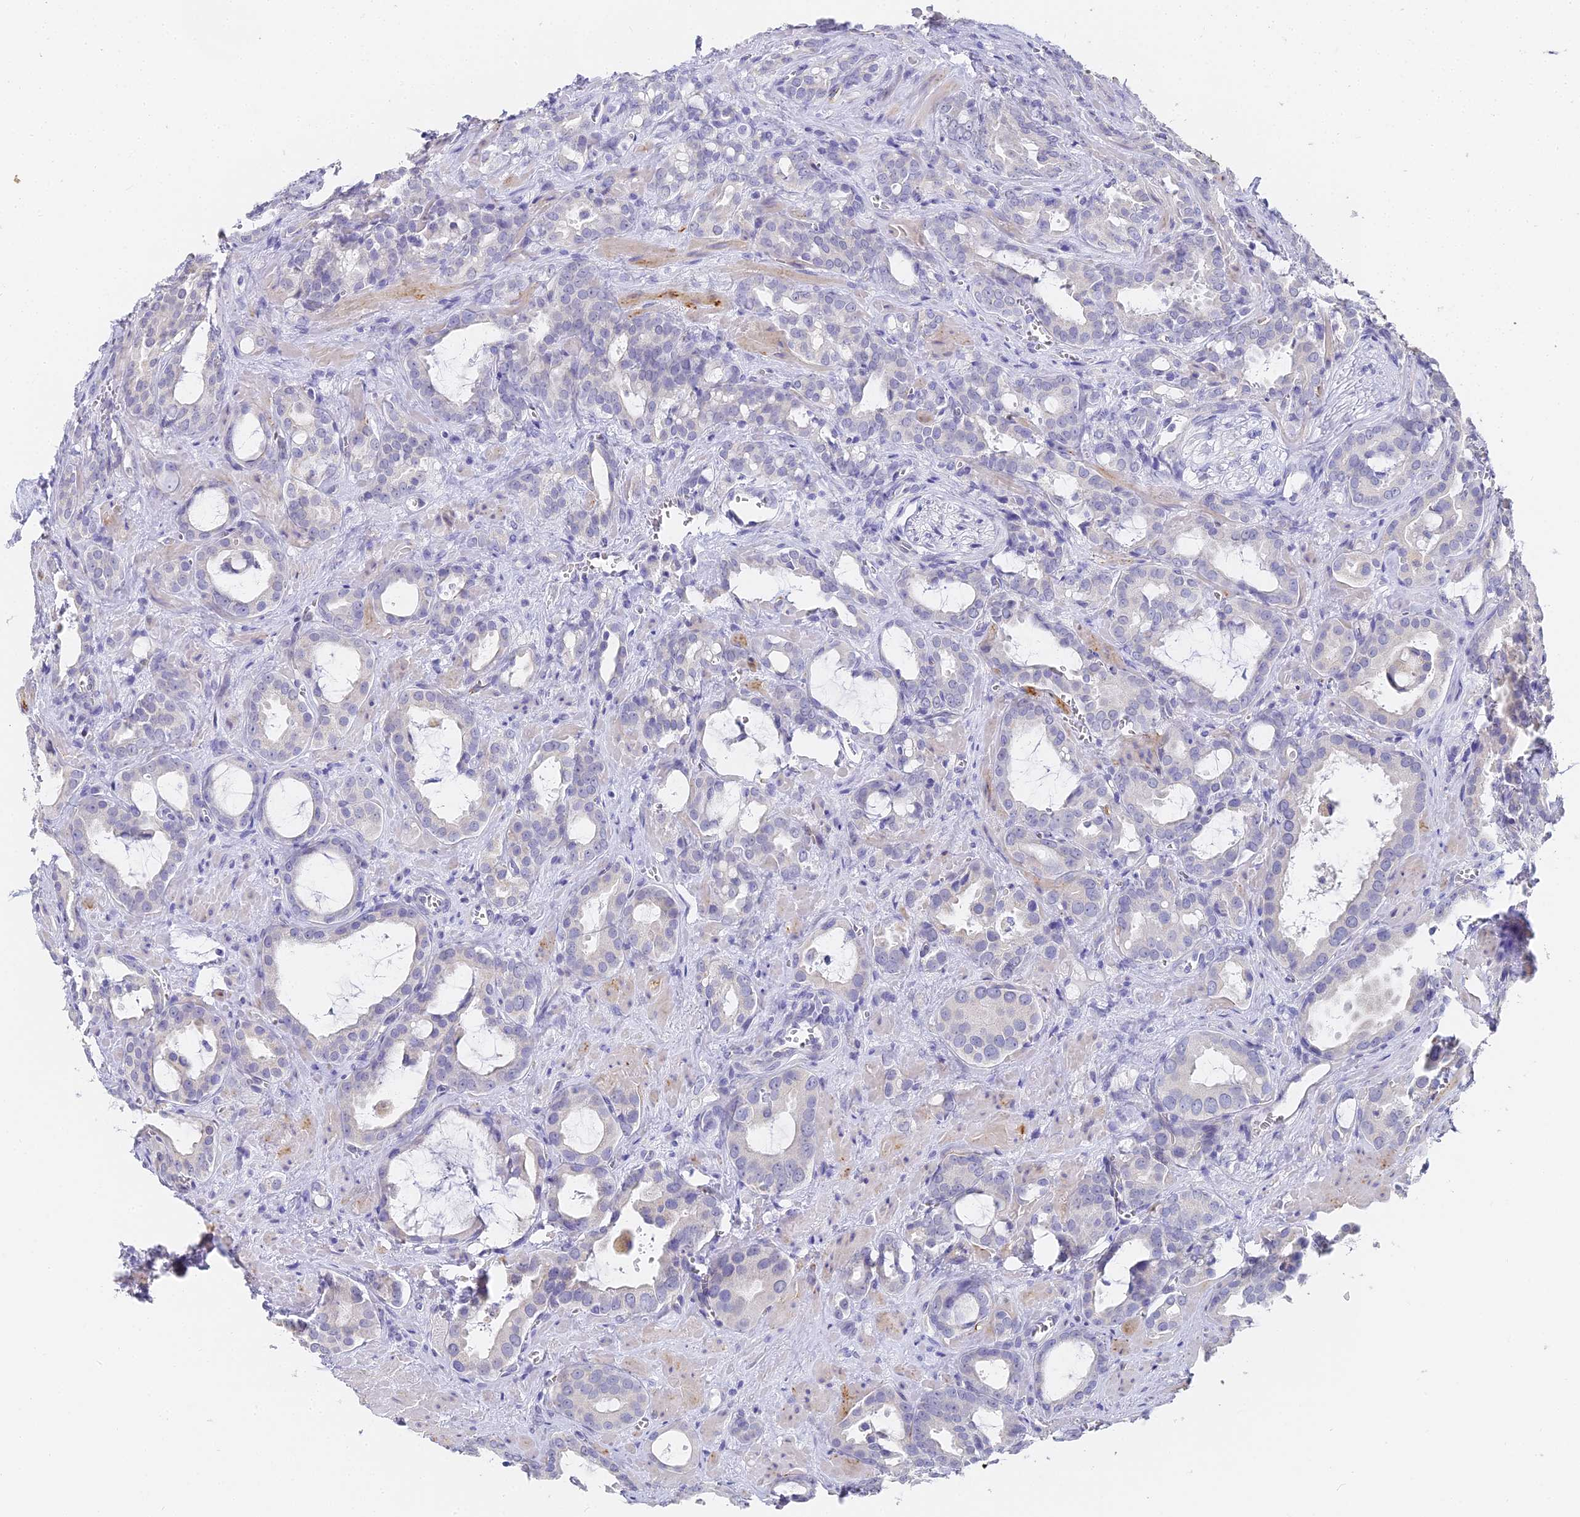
{"staining": {"intensity": "negative", "quantity": "none", "location": "none"}, "tissue": "prostate cancer", "cell_type": "Tumor cells", "image_type": "cancer", "snomed": [{"axis": "morphology", "description": "Adenocarcinoma, High grade"}, {"axis": "topography", "description": "Prostate"}], "caption": "Immunohistochemical staining of adenocarcinoma (high-grade) (prostate) displays no significant expression in tumor cells.", "gene": "GJA1", "patient": {"sex": "male", "age": 72}}